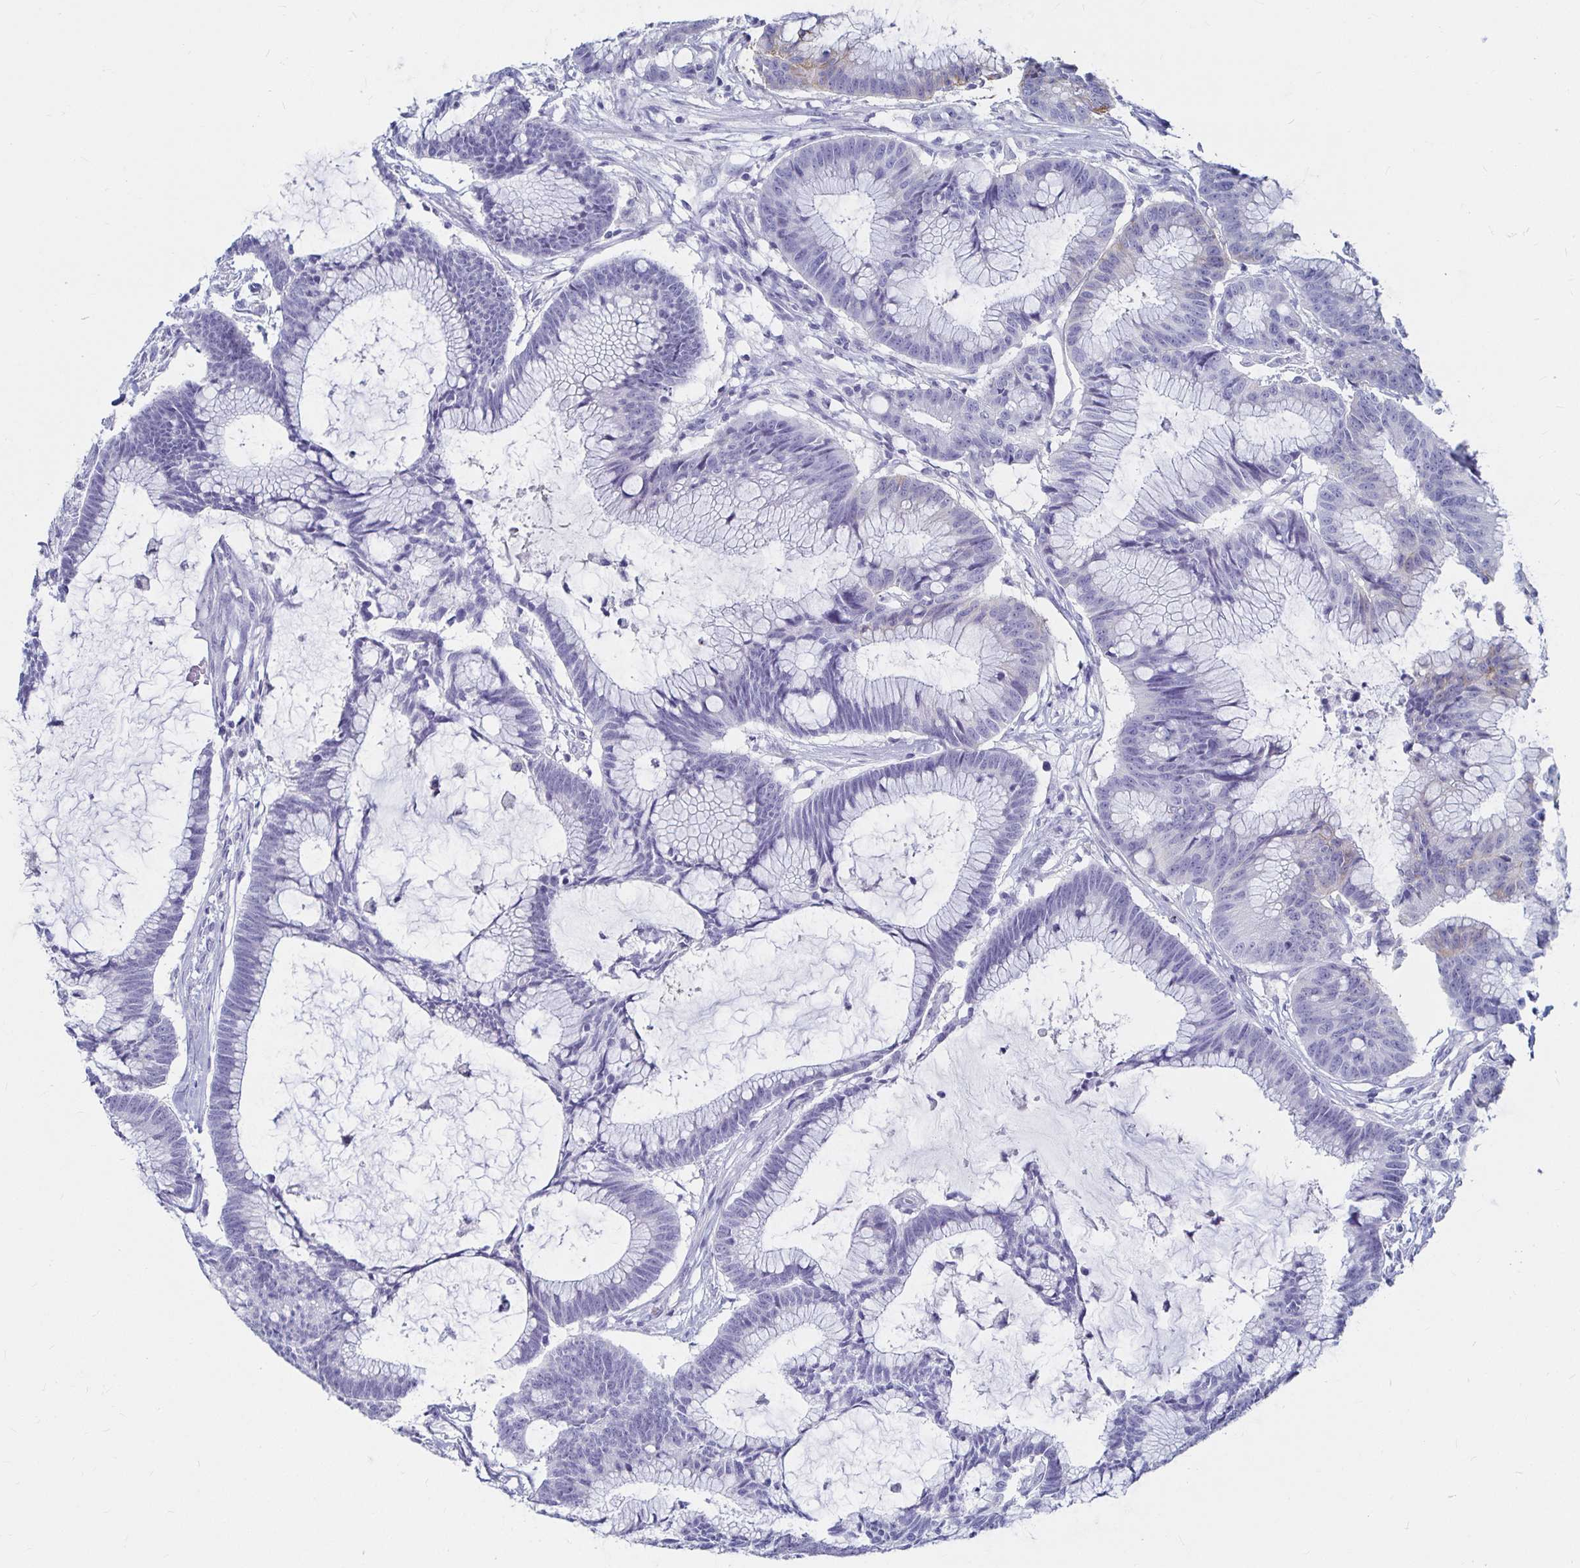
{"staining": {"intensity": "negative", "quantity": "none", "location": "none"}, "tissue": "colorectal cancer", "cell_type": "Tumor cells", "image_type": "cancer", "snomed": [{"axis": "morphology", "description": "Adenocarcinoma, NOS"}, {"axis": "topography", "description": "Colon"}], "caption": "This is an immunohistochemistry (IHC) photomicrograph of colorectal cancer (adenocarcinoma). There is no positivity in tumor cells.", "gene": "CA9", "patient": {"sex": "female", "age": 78}}